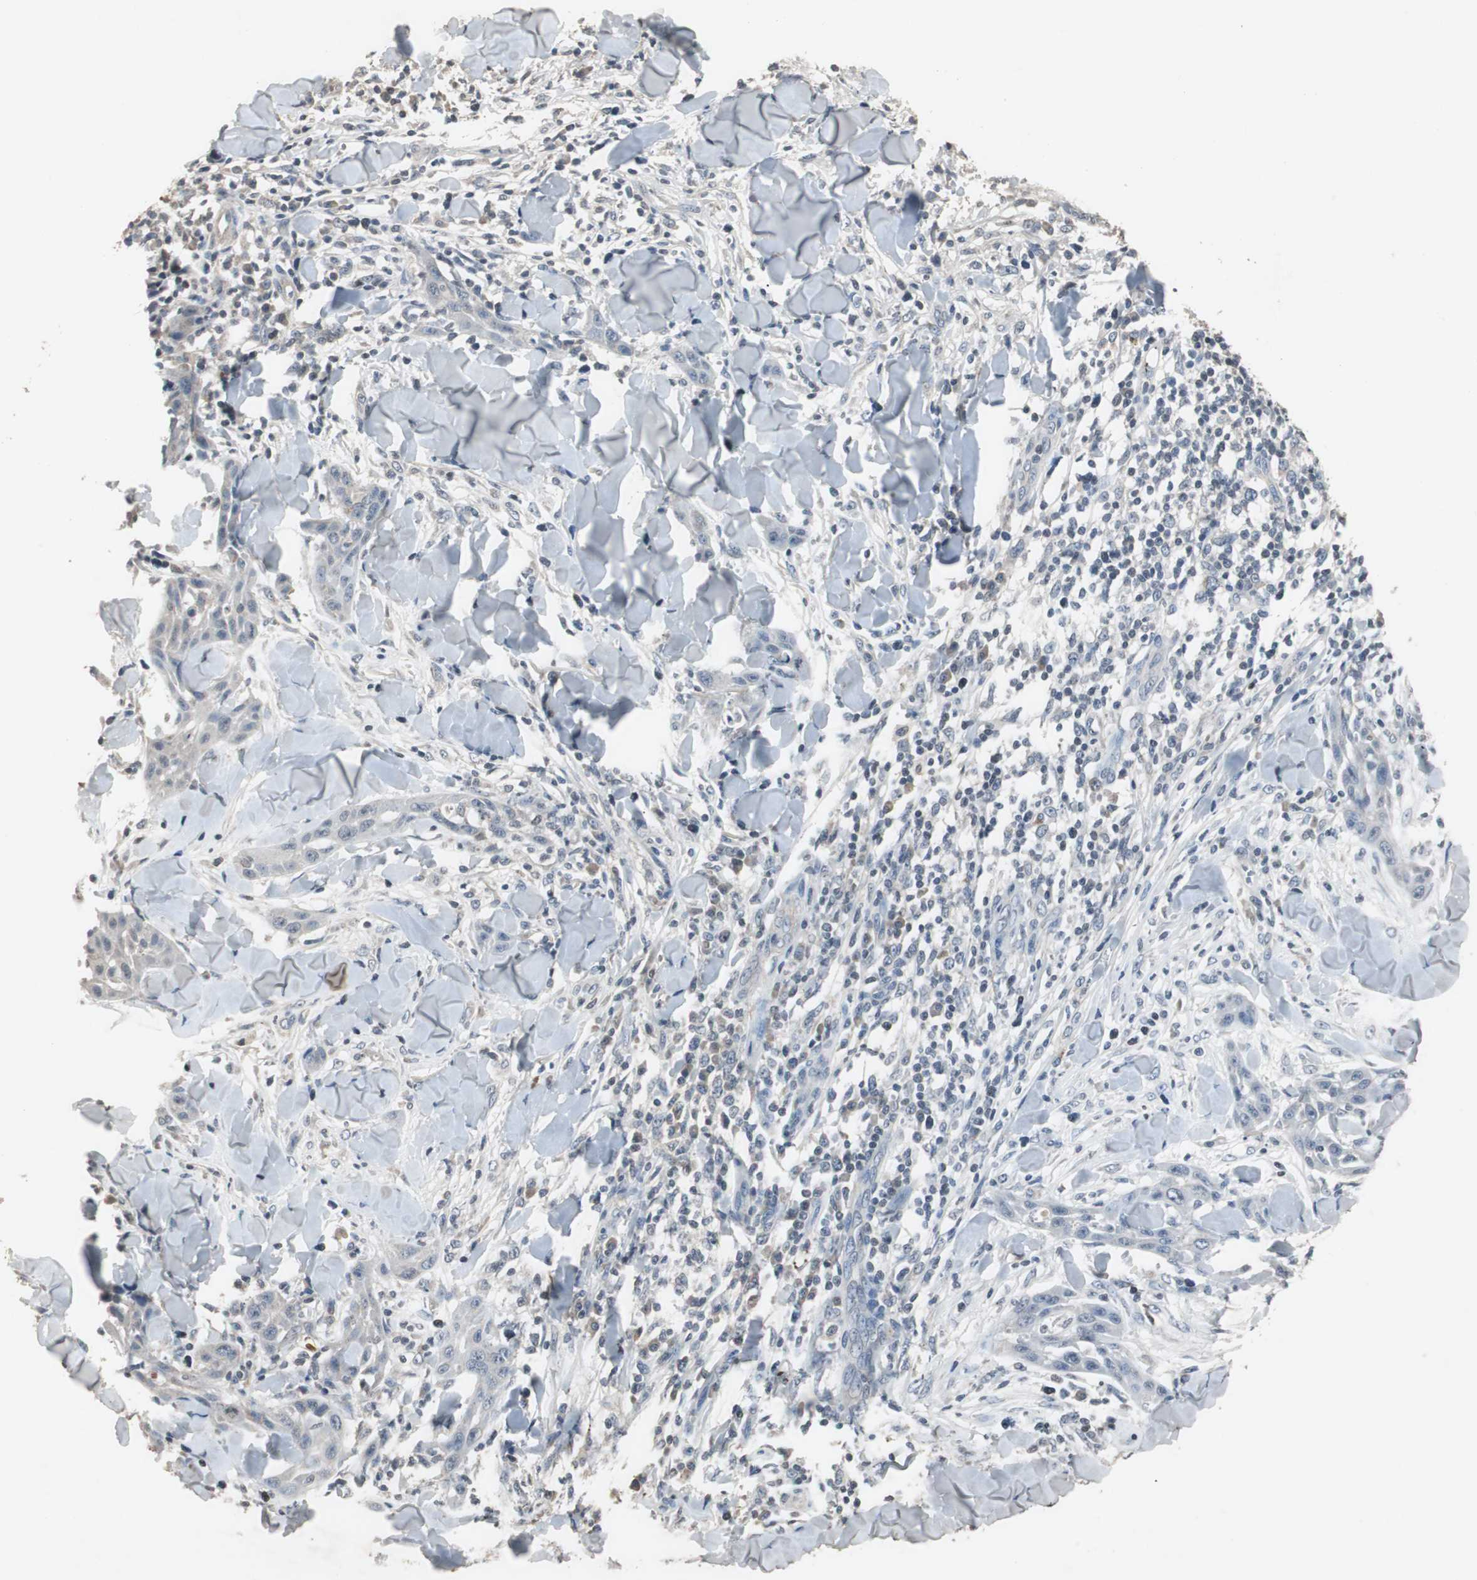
{"staining": {"intensity": "negative", "quantity": "none", "location": "none"}, "tissue": "skin cancer", "cell_type": "Tumor cells", "image_type": "cancer", "snomed": [{"axis": "morphology", "description": "Squamous cell carcinoma, NOS"}, {"axis": "topography", "description": "Skin"}], "caption": "Tumor cells are negative for brown protein staining in skin cancer. (DAB (3,3'-diaminobenzidine) IHC visualized using brightfield microscopy, high magnification).", "gene": "ADNP2", "patient": {"sex": "male", "age": 24}}